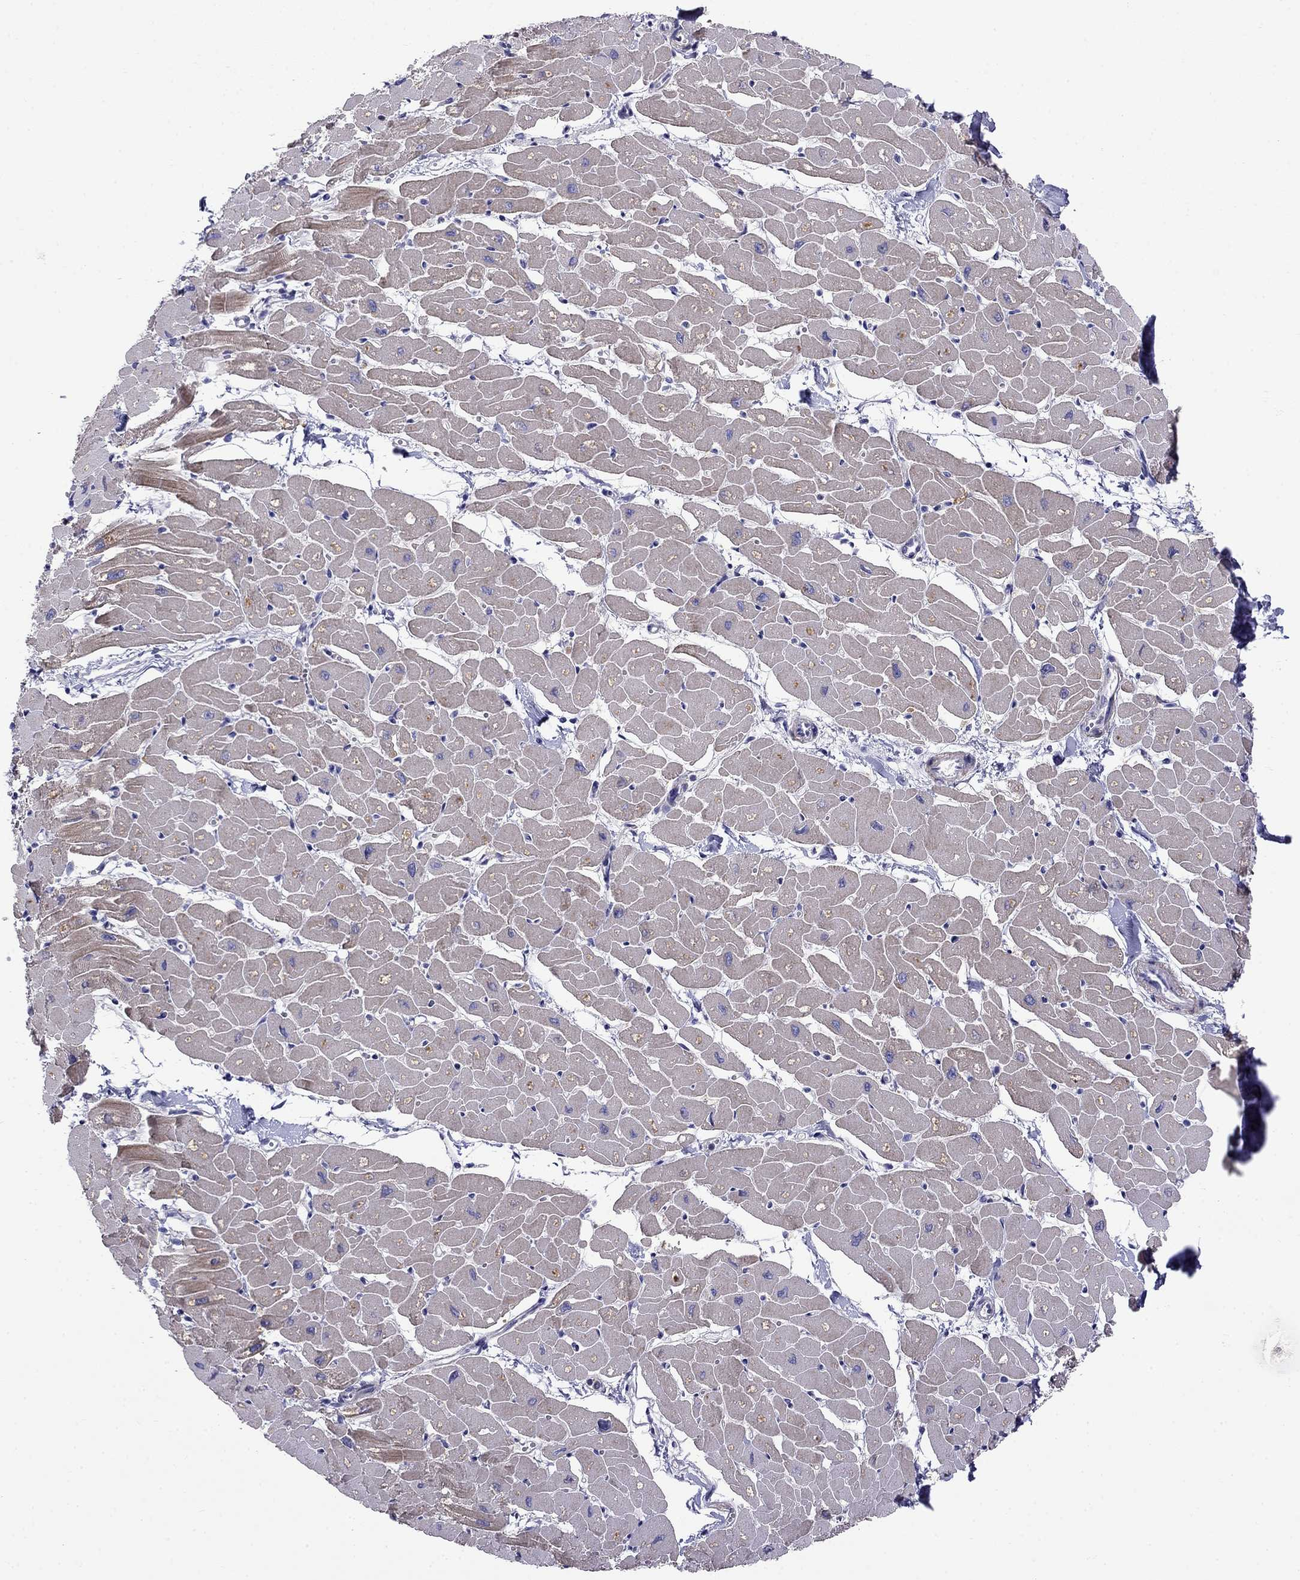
{"staining": {"intensity": "moderate", "quantity": "25%-75%", "location": "cytoplasmic/membranous"}, "tissue": "heart muscle", "cell_type": "Cardiomyocytes", "image_type": "normal", "snomed": [{"axis": "morphology", "description": "Normal tissue, NOS"}, {"axis": "topography", "description": "Heart"}], "caption": "Cardiomyocytes reveal moderate cytoplasmic/membranous positivity in approximately 25%-75% of cells in normal heart muscle. The protein is shown in brown color, while the nuclei are stained blue.", "gene": "LRRC39", "patient": {"sex": "male", "age": 57}}